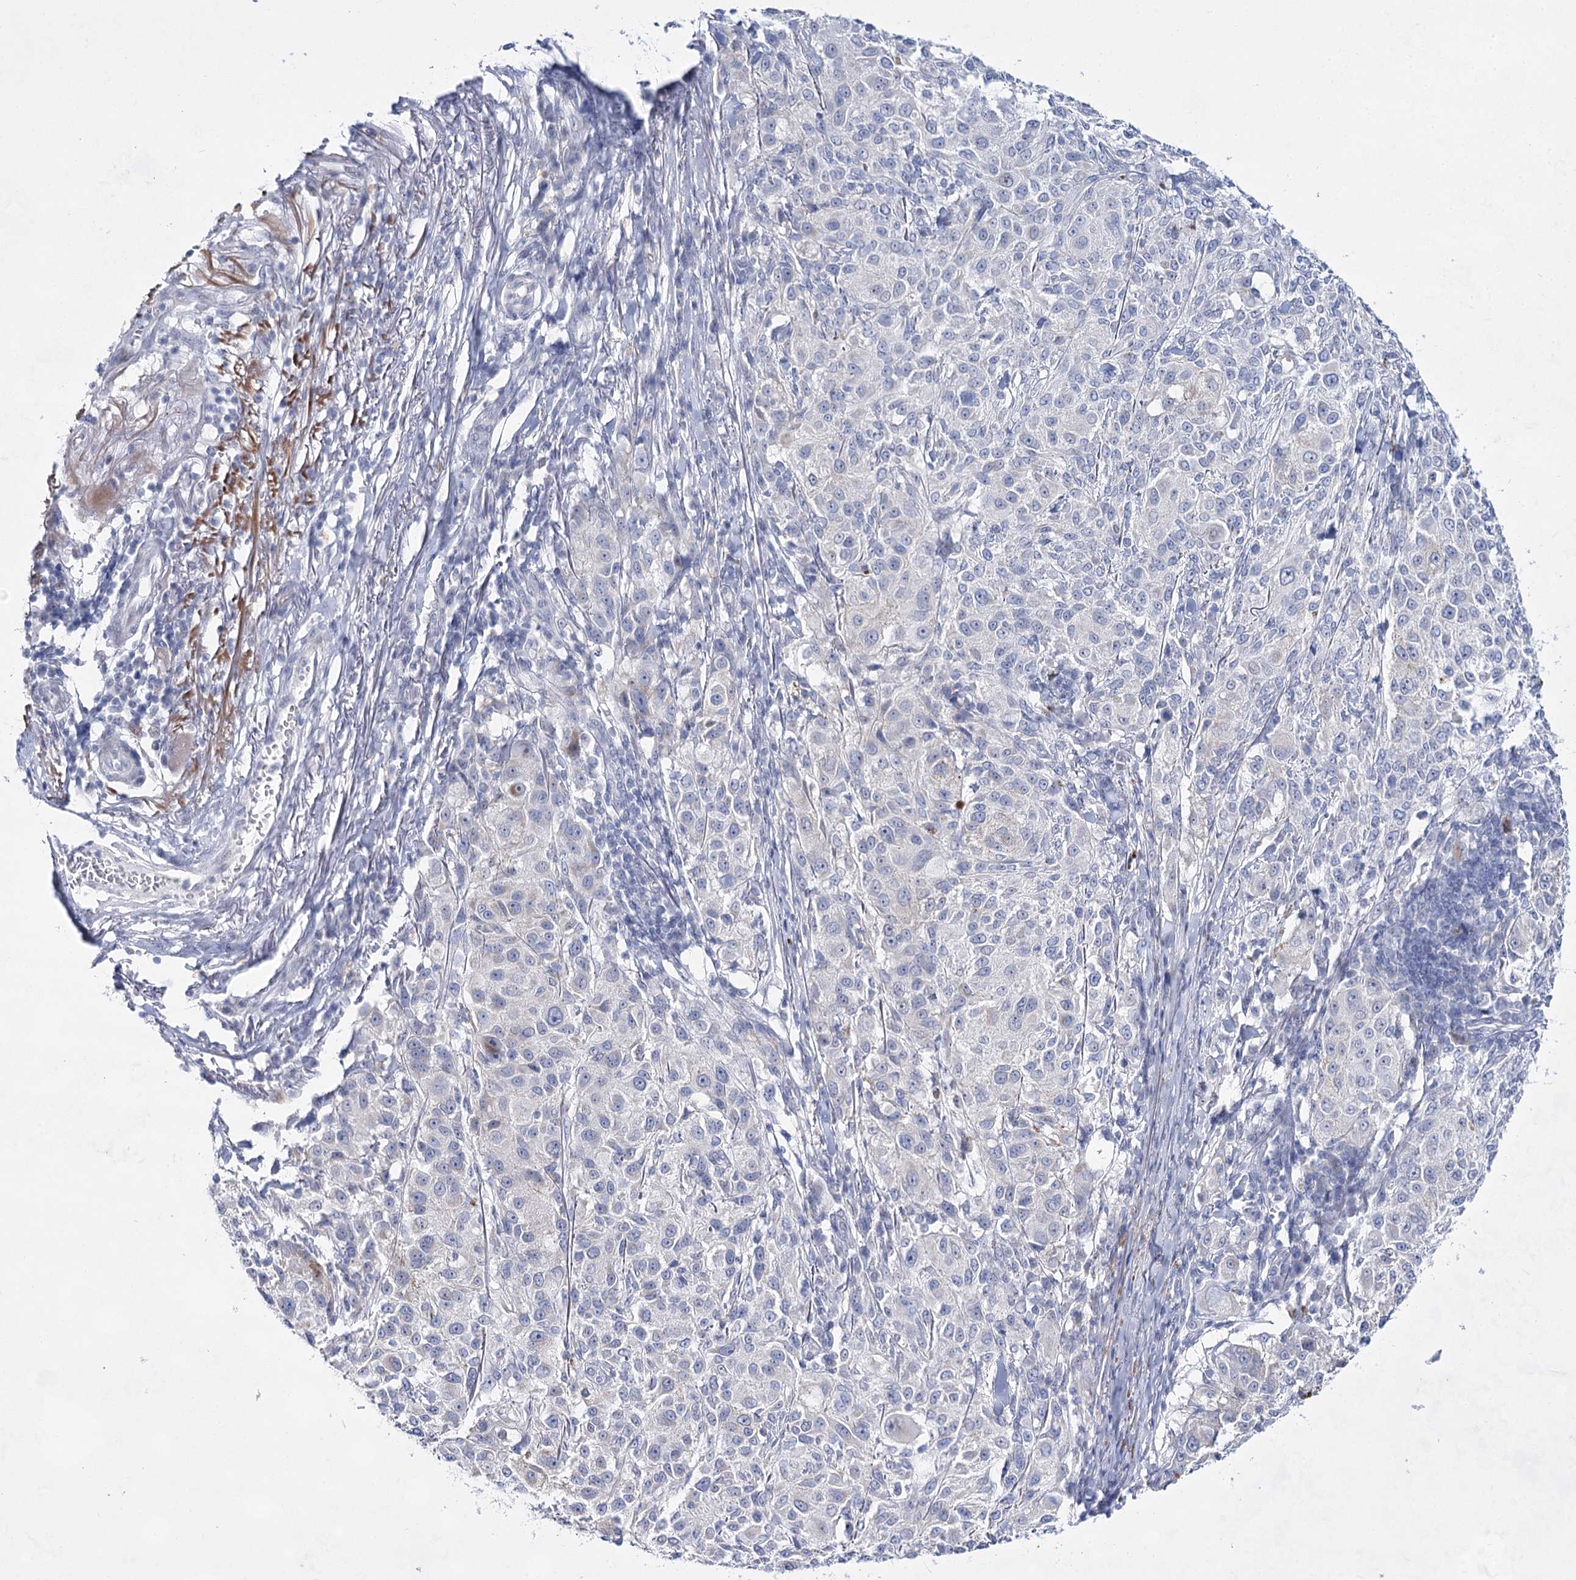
{"staining": {"intensity": "negative", "quantity": "none", "location": "none"}, "tissue": "melanoma", "cell_type": "Tumor cells", "image_type": "cancer", "snomed": [{"axis": "morphology", "description": "Necrosis, NOS"}, {"axis": "morphology", "description": "Malignant melanoma, NOS"}, {"axis": "topography", "description": "Skin"}], "caption": "High power microscopy micrograph of an immunohistochemistry (IHC) micrograph of malignant melanoma, revealing no significant positivity in tumor cells.", "gene": "BPHL", "patient": {"sex": "female", "age": 87}}